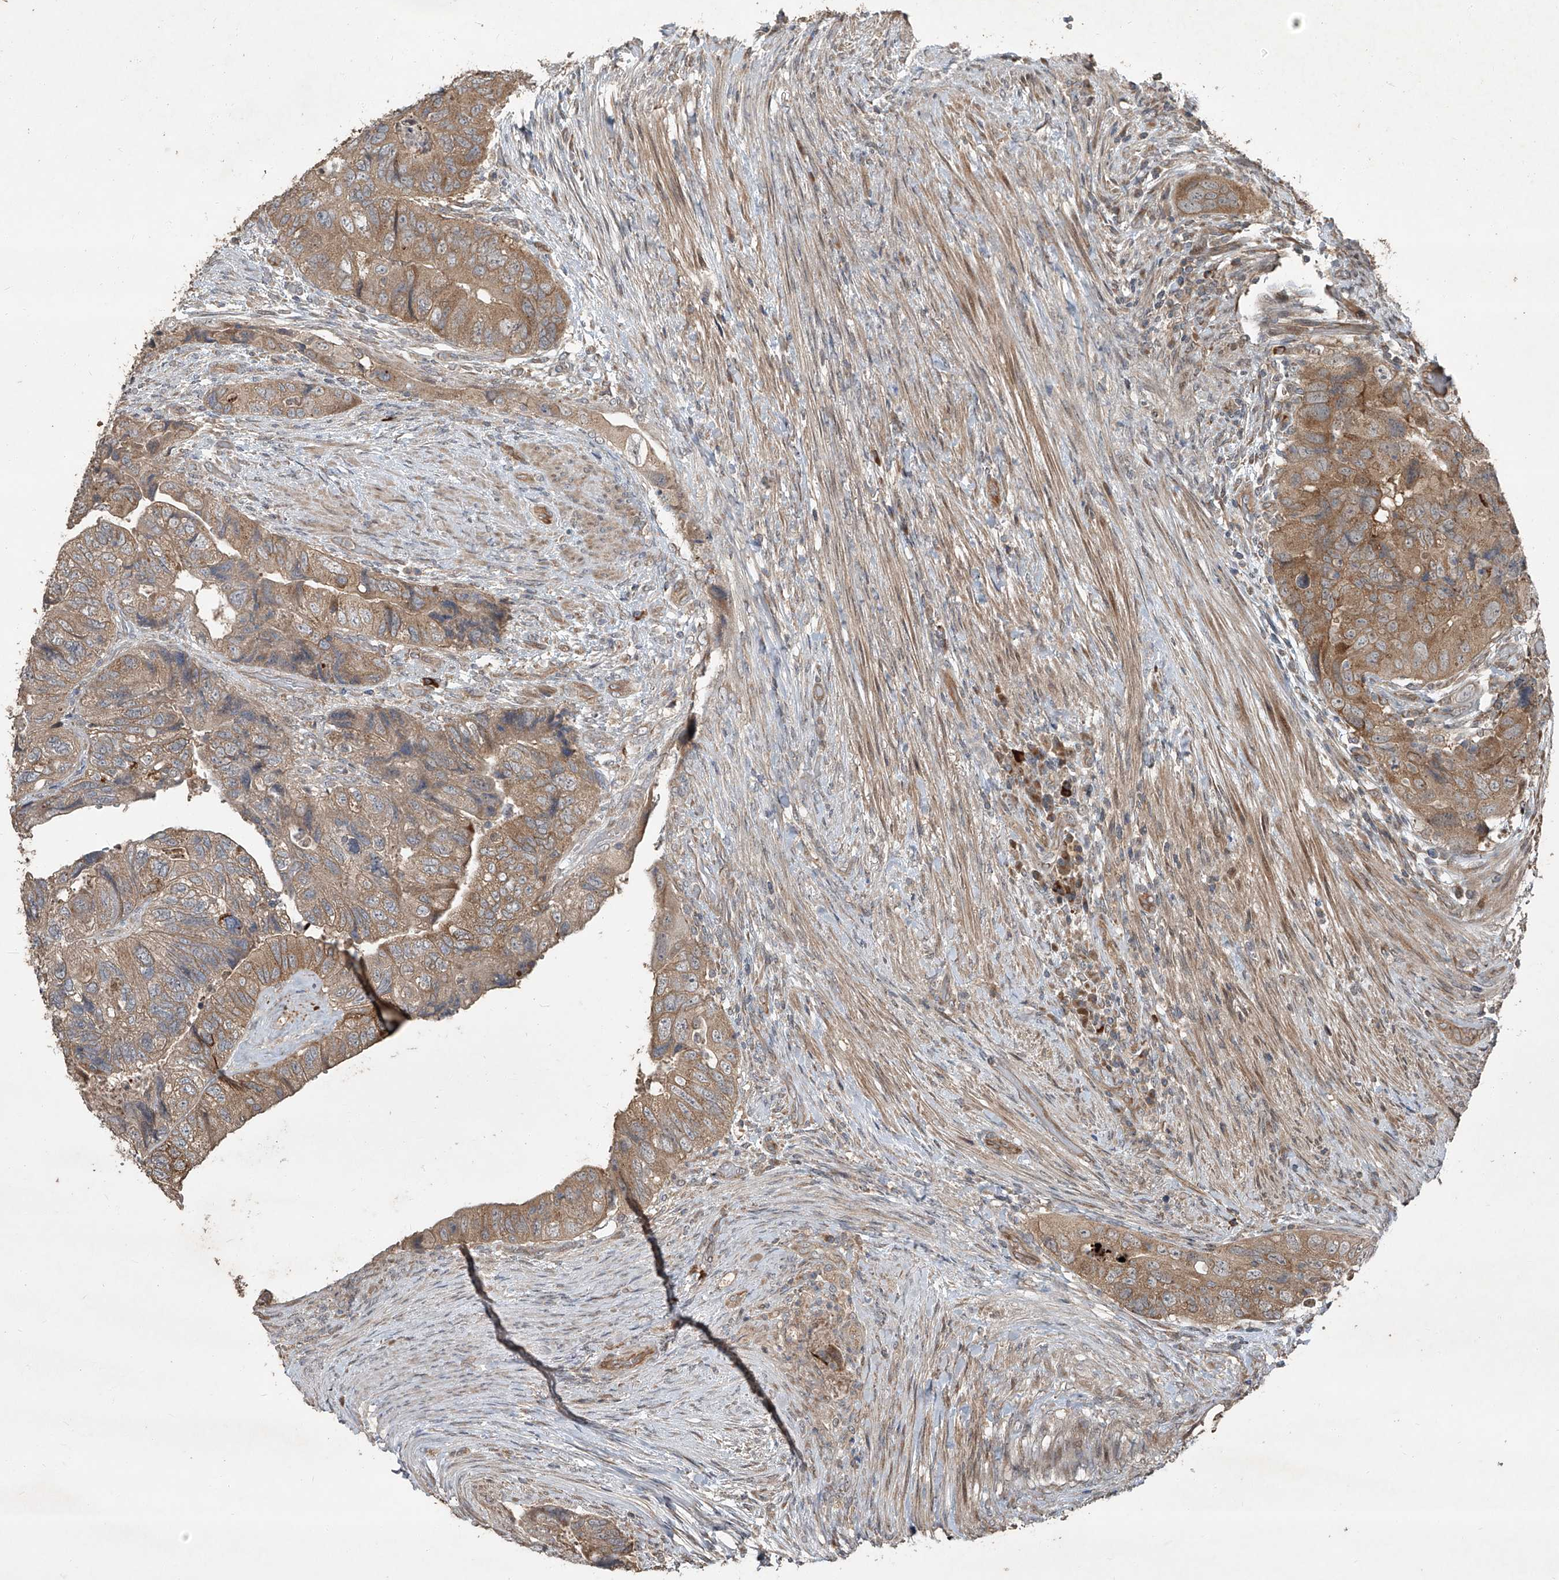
{"staining": {"intensity": "moderate", "quantity": ">75%", "location": "cytoplasmic/membranous"}, "tissue": "colorectal cancer", "cell_type": "Tumor cells", "image_type": "cancer", "snomed": [{"axis": "morphology", "description": "Adenocarcinoma, NOS"}, {"axis": "topography", "description": "Rectum"}], "caption": "This micrograph reveals immunohistochemistry staining of human colorectal cancer, with medium moderate cytoplasmic/membranous staining in about >75% of tumor cells.", "gene": "CCN1", "patient": {"sex": "male", "age": 63}}